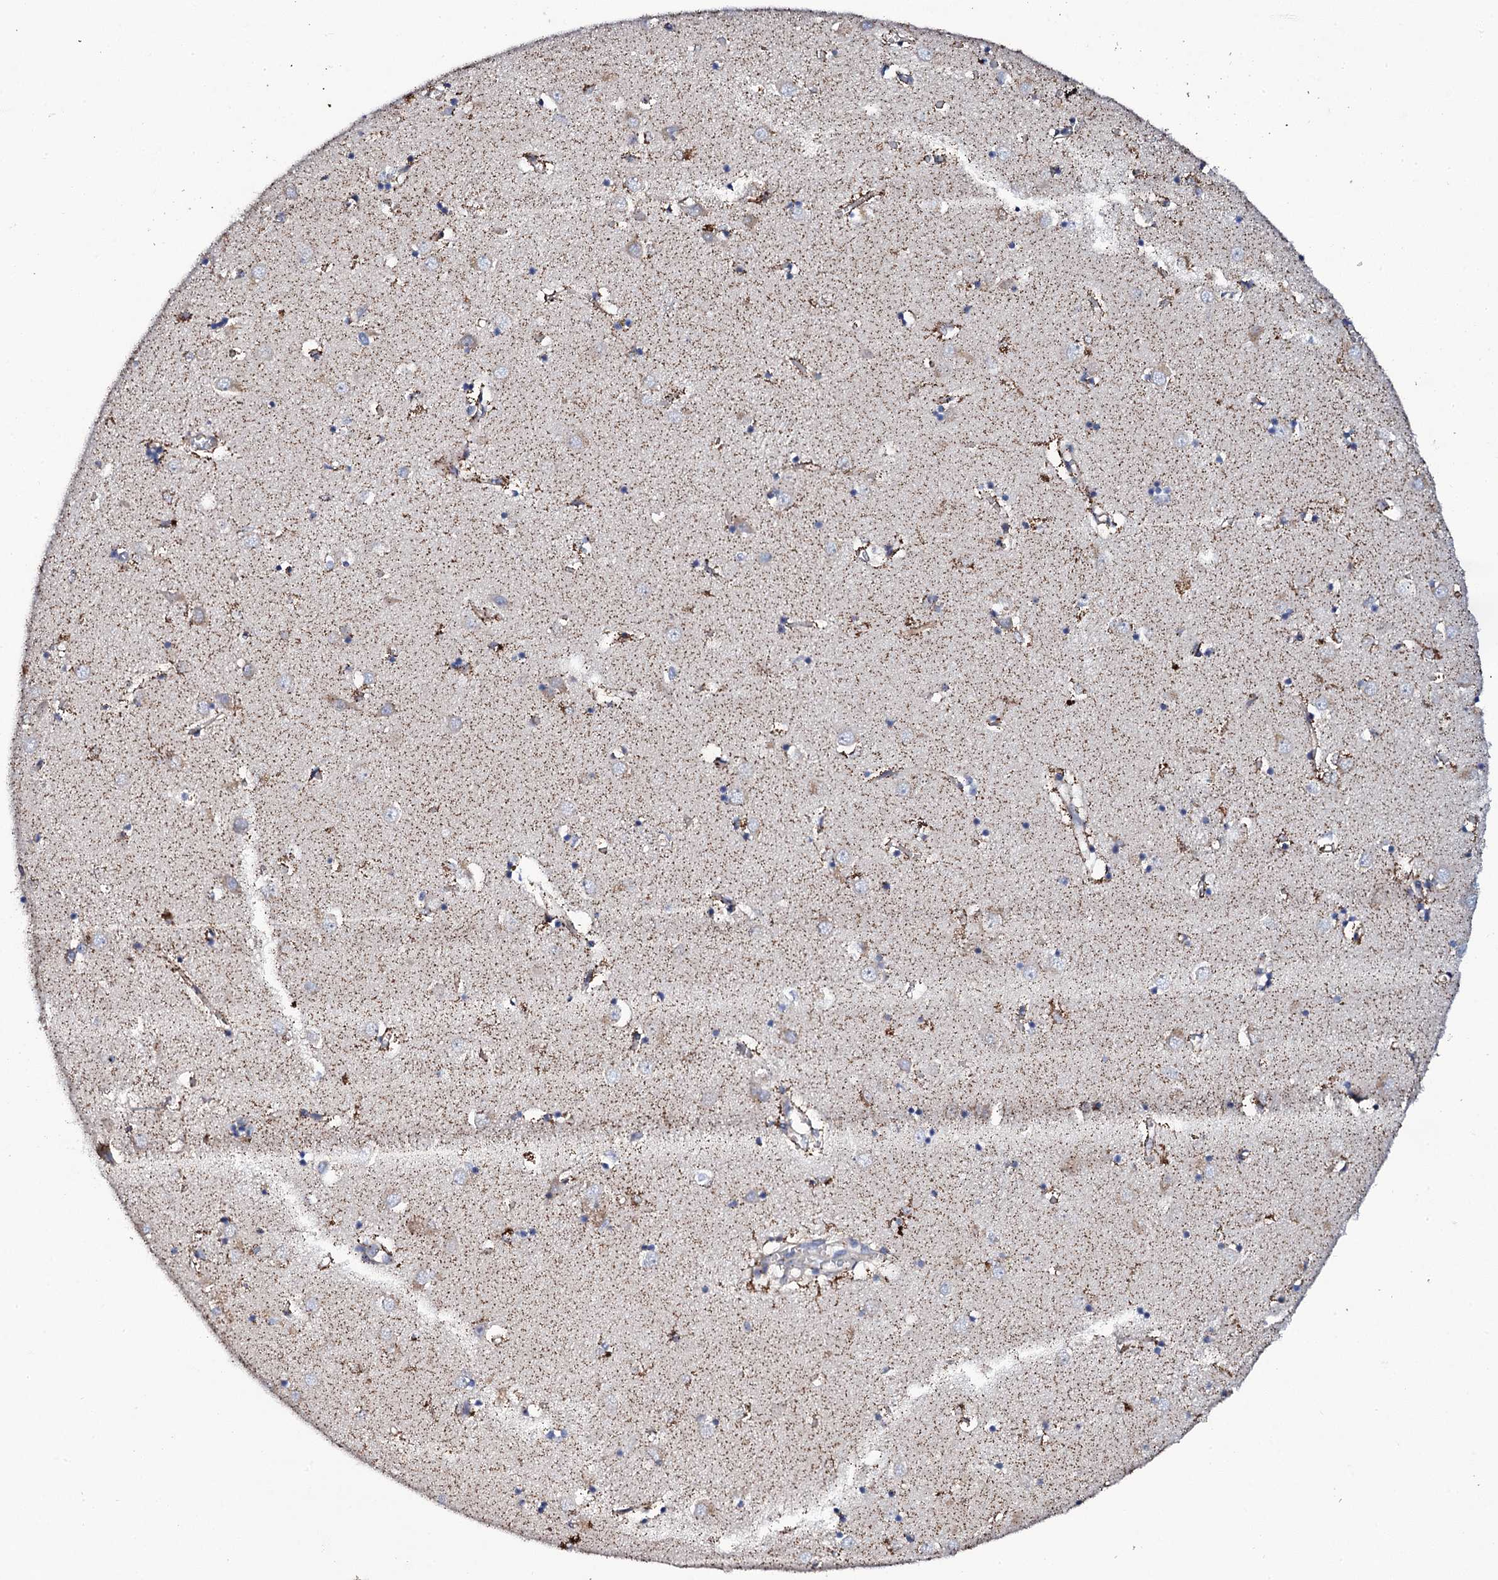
{"staining": {"intensity": "negative", "quantity": "none", "location": "none"}, "tissue": "caudate", "cell_type": "Glial cells", "image_type": "normal", "snomed": [{"axis": "morphology", "description": "Normal tissue, NOS"}, {"axis": "topography", "description": "Lateral ventricle wall"}], "caption": "Immunohistochemistry (IHC) of normal caudate shows no expression in glial cells.", "gene": "DBX1", "patient": {"sex": "male", "age": 70}}